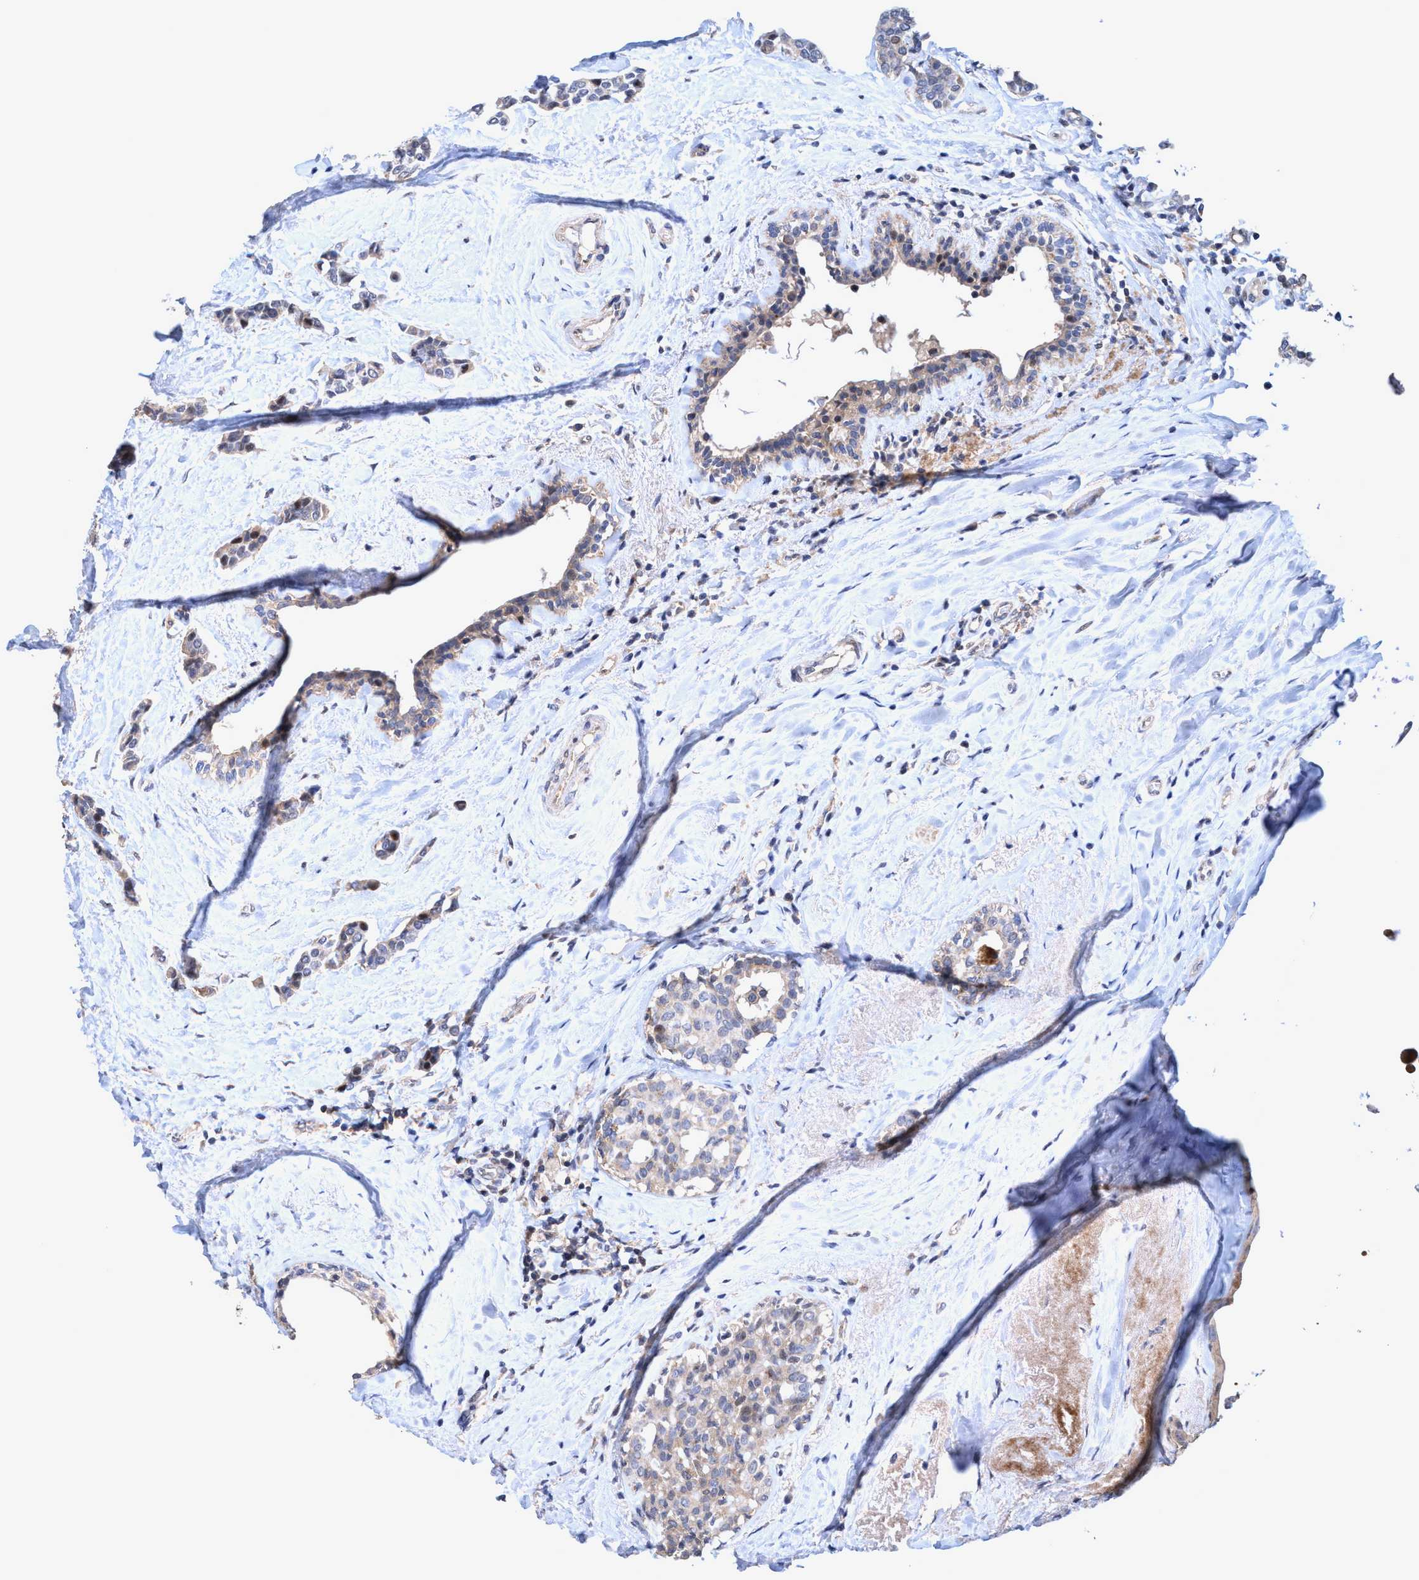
{"staining": {"intensity": "weak", "quantity": "25%-75%", "location": "cytoplasmic/membranous"}, "tissue": "breast cancer", "cell_type": "Tumor cells", "image_type": "cancer", "snomed": [{"axis": "morphology", "description": "Duct carcinoma"}, {"axis": "topography", "description": "Breast"}], "caption": "Breast cancer (intraductal carcinoma) stained with a brown dye demonstrates weak cytoplasmic/membranous positive positivity in approximately 25%-75% of tumor cells.", "gene": "ZNF677", "patient": {"sex": "female", "age": 55}}